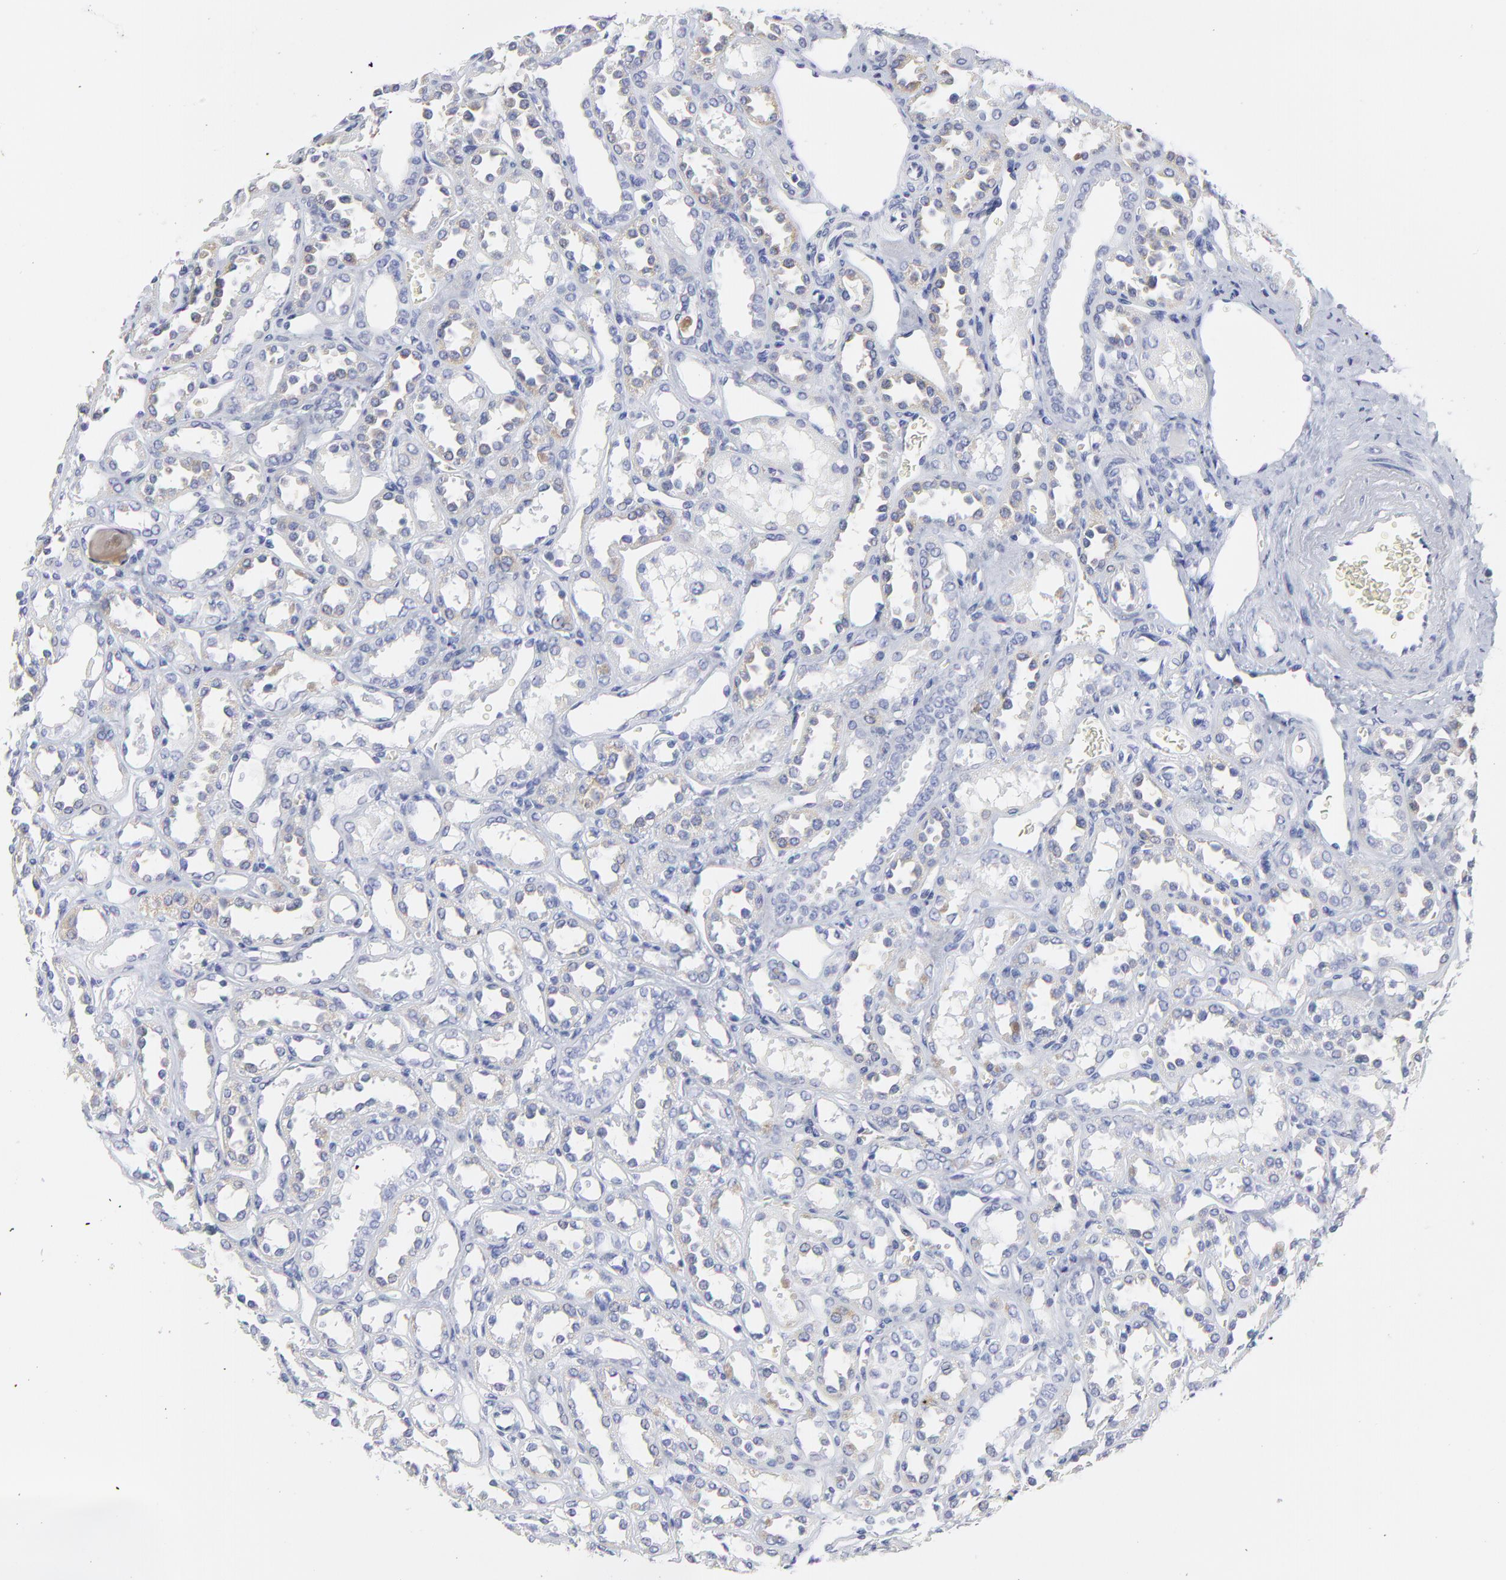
{"staining": {"intensity": "negative", "quantity": "none", "location": "none"}, "tissue": "kidney", "cell_type": "Cells in glomeruli", "image_type": "normal", "snomed": [{"axis": "morphology", "description": "Normal tissue, NOS"}, {"axis": "topography", "description": "Kidney"}], "caption": "This histopathology image is of benign kidney stained with immunohistochemistry (IHC) to label a protein in brown with the nuclei are counter-stained blue. There is no positivity in cells in glomeruli.", "gene": "NCAPH", "patient": {"sex": "female", "age": 52}}